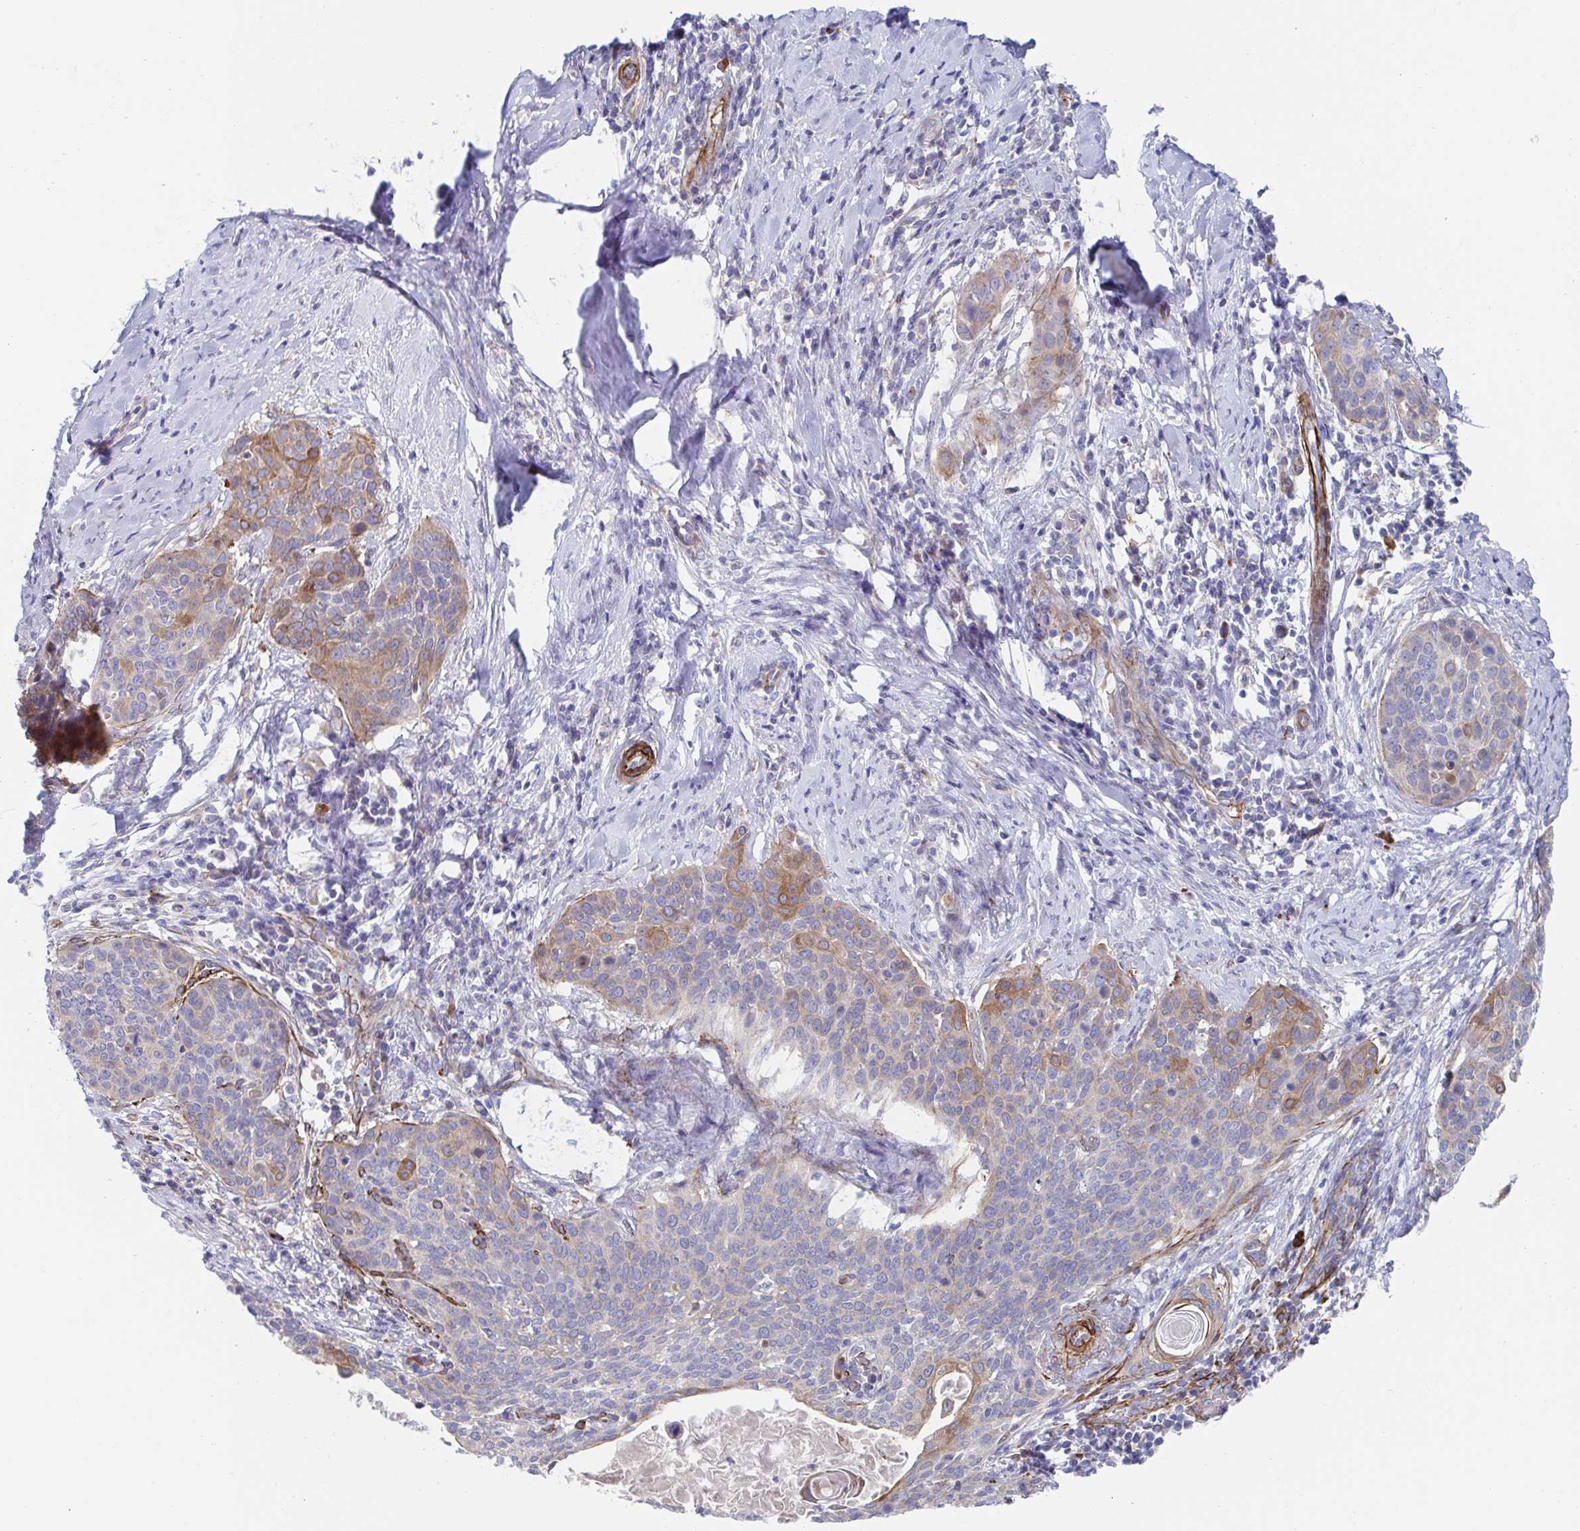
{"staining": {"intensity": "weak", "quantity": "<25%", "location": "cytoplasmic/membranous"}, "tissue": "cervical cancer", "cell_type": "Tumor cells", "image_type": "cancer", "snomed": [{"axis": "morphology", "description": "Squamous cell carcinoma, NOS"}, {"axis": "topography", "description": "Cervix"}], "caption": "A photomicrograph of cervical squamous cell carcinoma stained for a protein exhibits no brown staining in tumor cells.", "gene": "KLC3", "patient": {"sex": "female", "age": 69}}